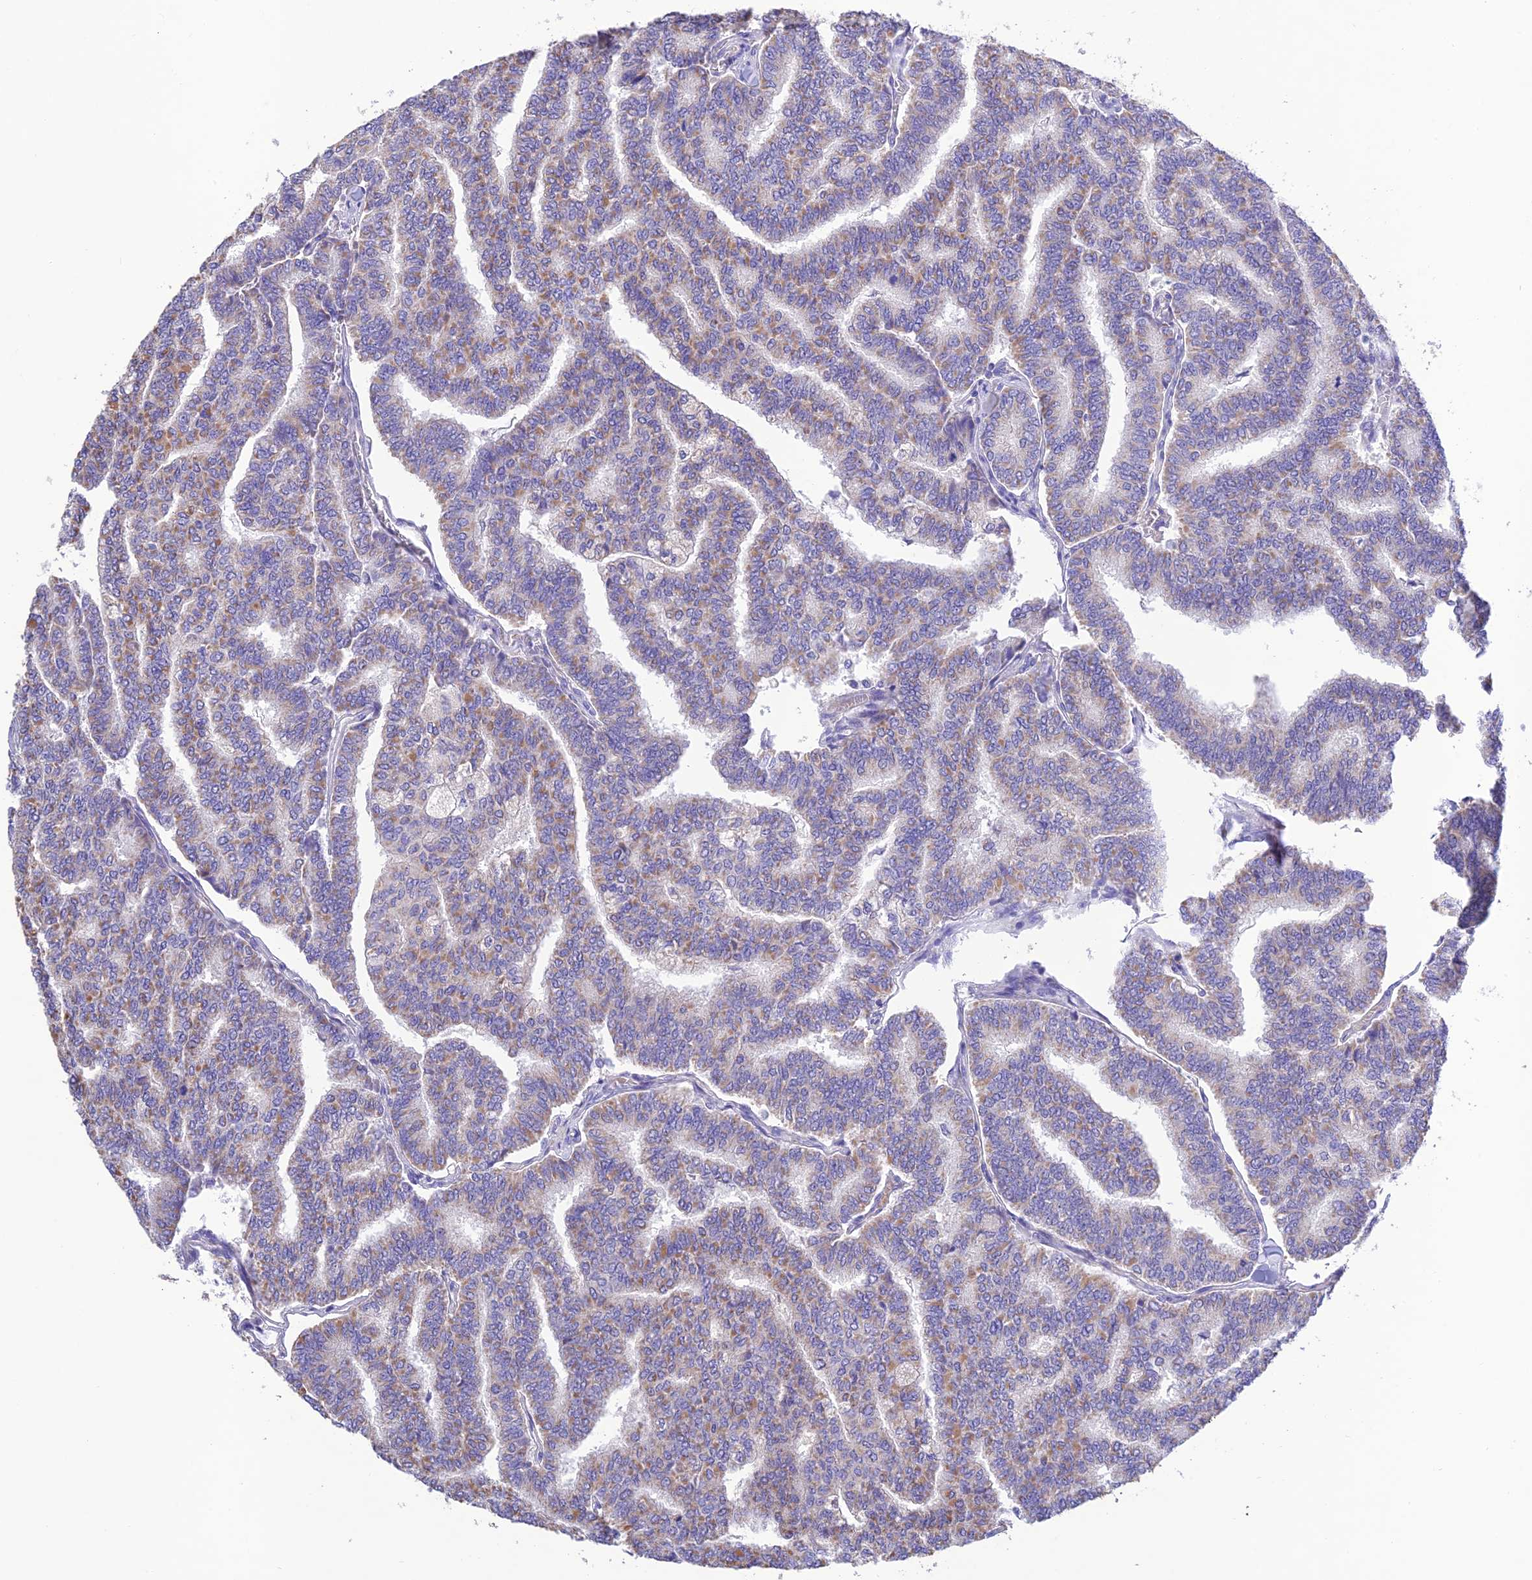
{"staining": {"intensity": "moderate", "quantity": "<25%", "location": "cytoplasmic/membranous"}, "tissue": "thyroid cancer", "cell_type": "Tumor cells", "image_type": "cancer", "snomed": [{"axis": "morphology", "description": "Papillary adenocarcinoma, NOS"}, {"axis": "topography", "description": "Thyroid gland"}], "caption": "This histopathology image reveals papillary adenocarcinoma (thyroid) stained with immunohistochemistry (IHC) to label a protein in brown. The cytoplasmic/membranous of tumor cells show moderate positivity for the protein. Nuclei are counter-stained blue.", "gene": "MS4A5", "patient": {"sex": "female", "age": 35}}